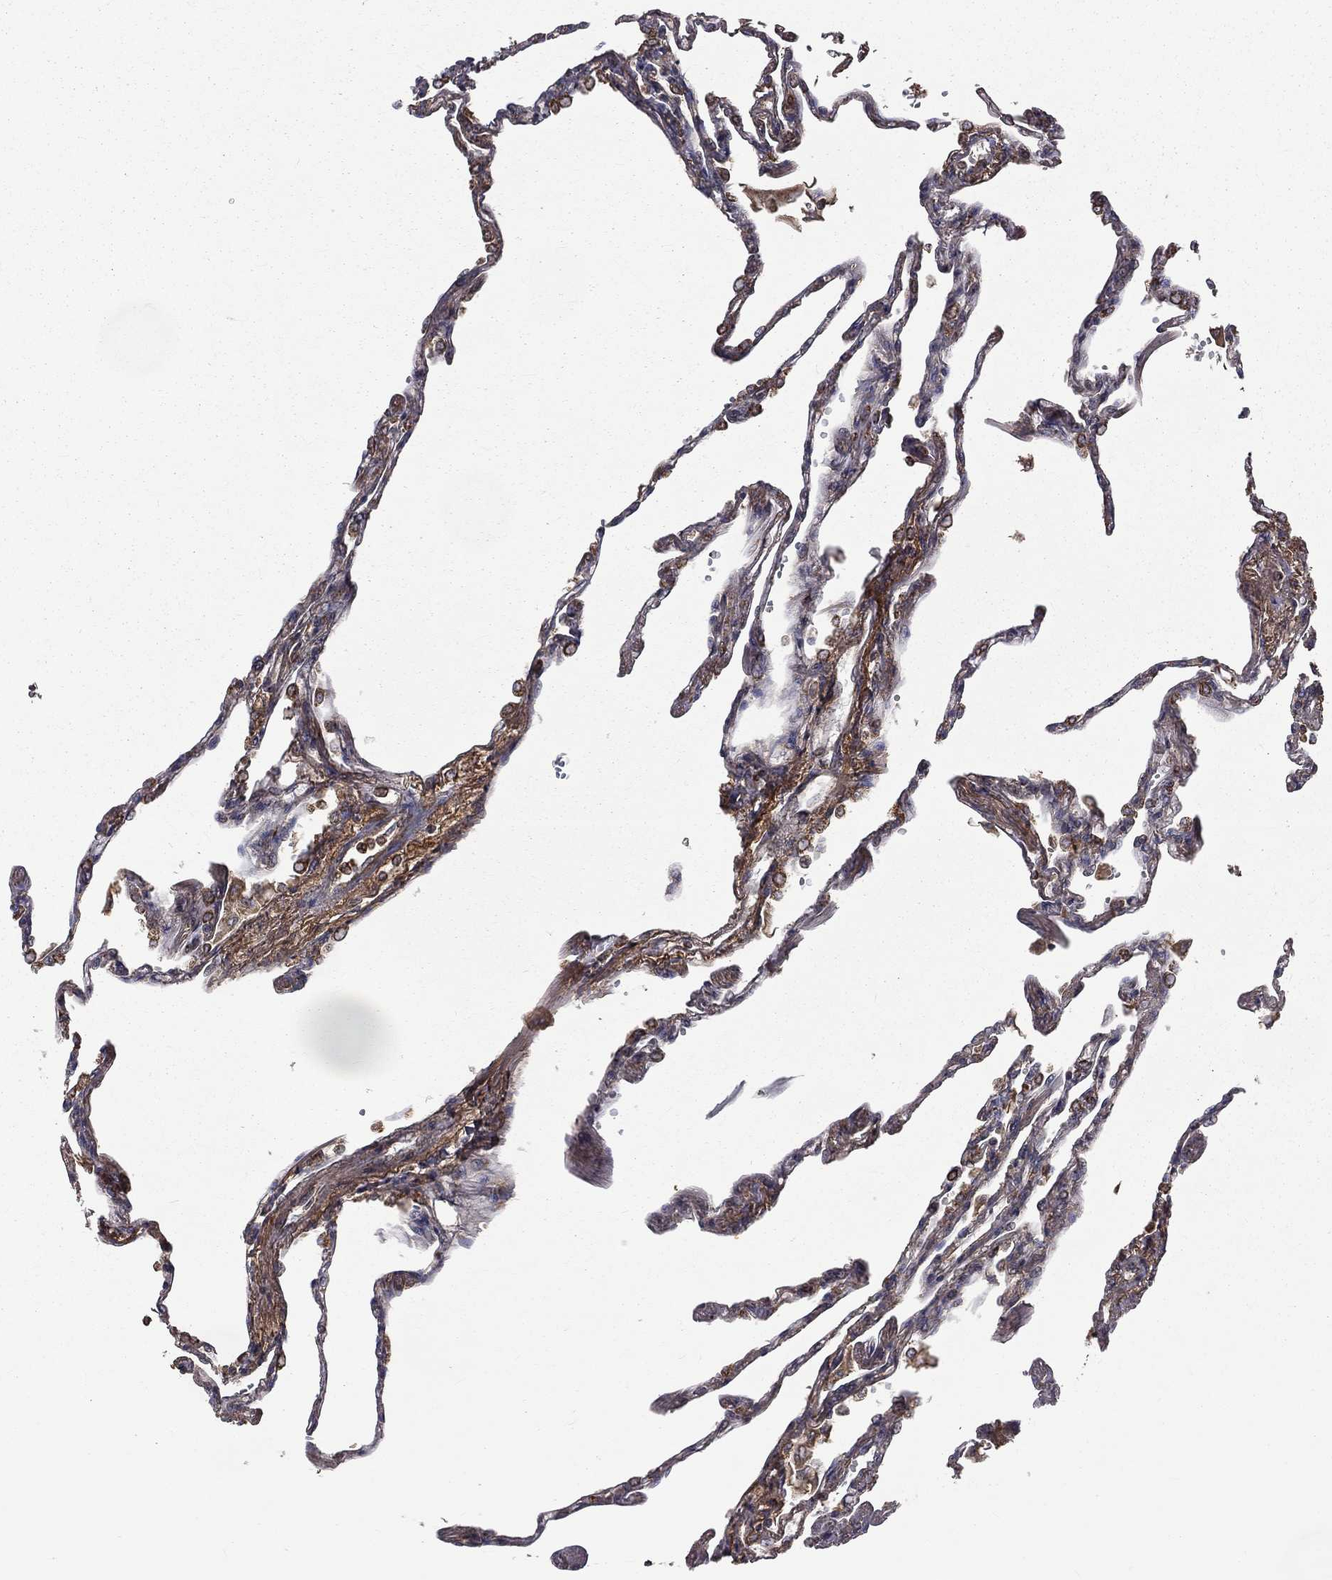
{"staining": {"intensity": "weak", "quantity": ">75%", "location": "cytoplasmic/membranous"}, "tissue": "lung", "cell_type": "Alveolar cells", "image_type": "normal", "snomed": [{"axis": "morphology", "description": "Normal tissue, NOS"}, {"axis": "topography", "description": "Lung"}], "caption": "This histopathology image displays immunohistochemistry (IHC) staining of unremarkable human lung, with low weak cytoplasmic/membranous staining in about >75% of alveolar cells.", "gene": "OLFML1", "patient": {"sex": "male", "age": 78}}